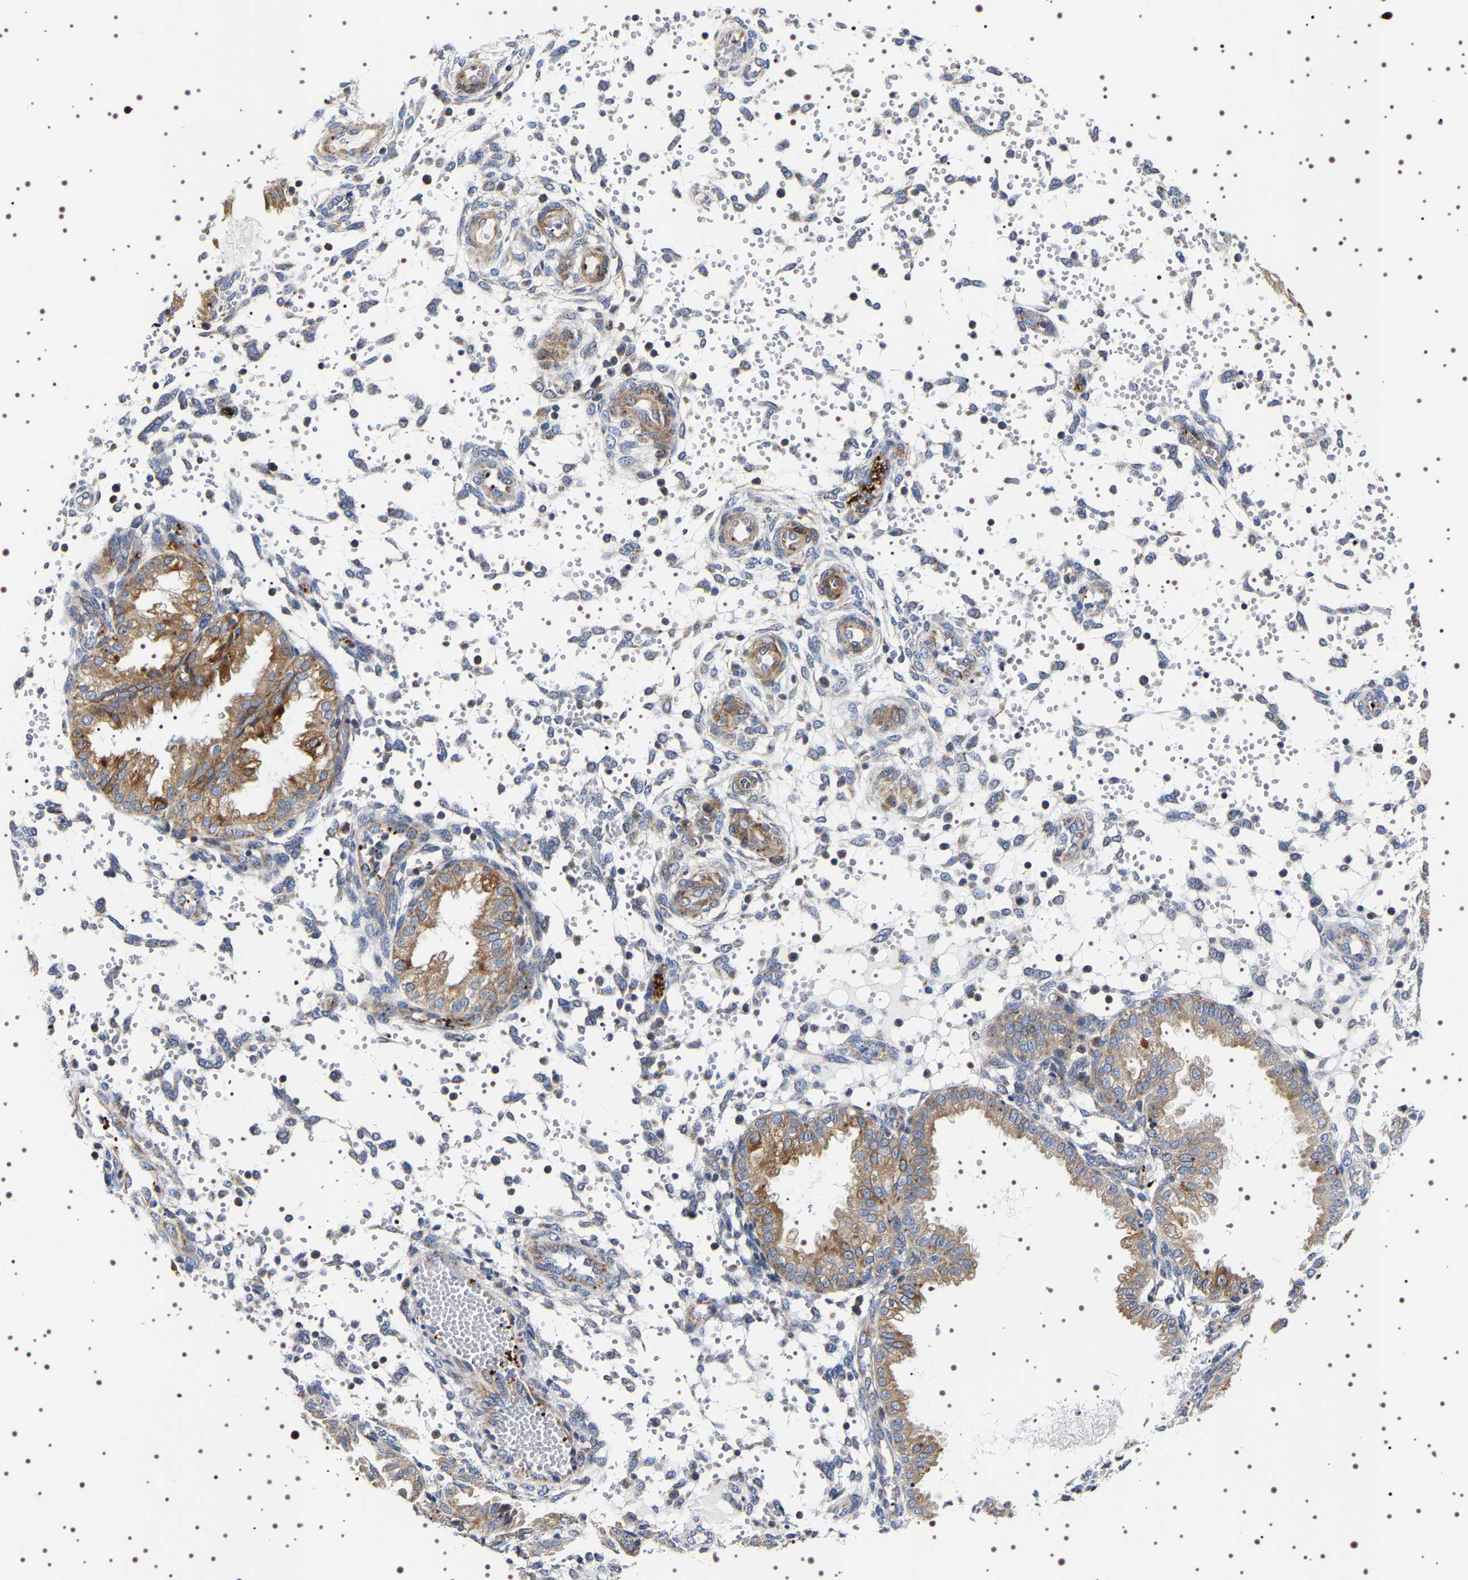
{"staining": {"intensity": "negative", "quantity": "none", "location": "none"}, "tissue": "endometrium", "cell_type": "Cells in endometrial stroma", "image_type": "normal", "snomed": [{"axis": "morphology", "description": "Normal tissue, NOS"}, {"axis": "topography", "description": "Endometrium"}], "caption": "Endometrium was stained to show a protein in brown. There is no significant expression in cells in endometrial stroma. (DAB immunohistochemistry (IHC) with hematoxylin counter stain).", "gene": "SQLE", "patient": {"sex": "female", "age": 33}}